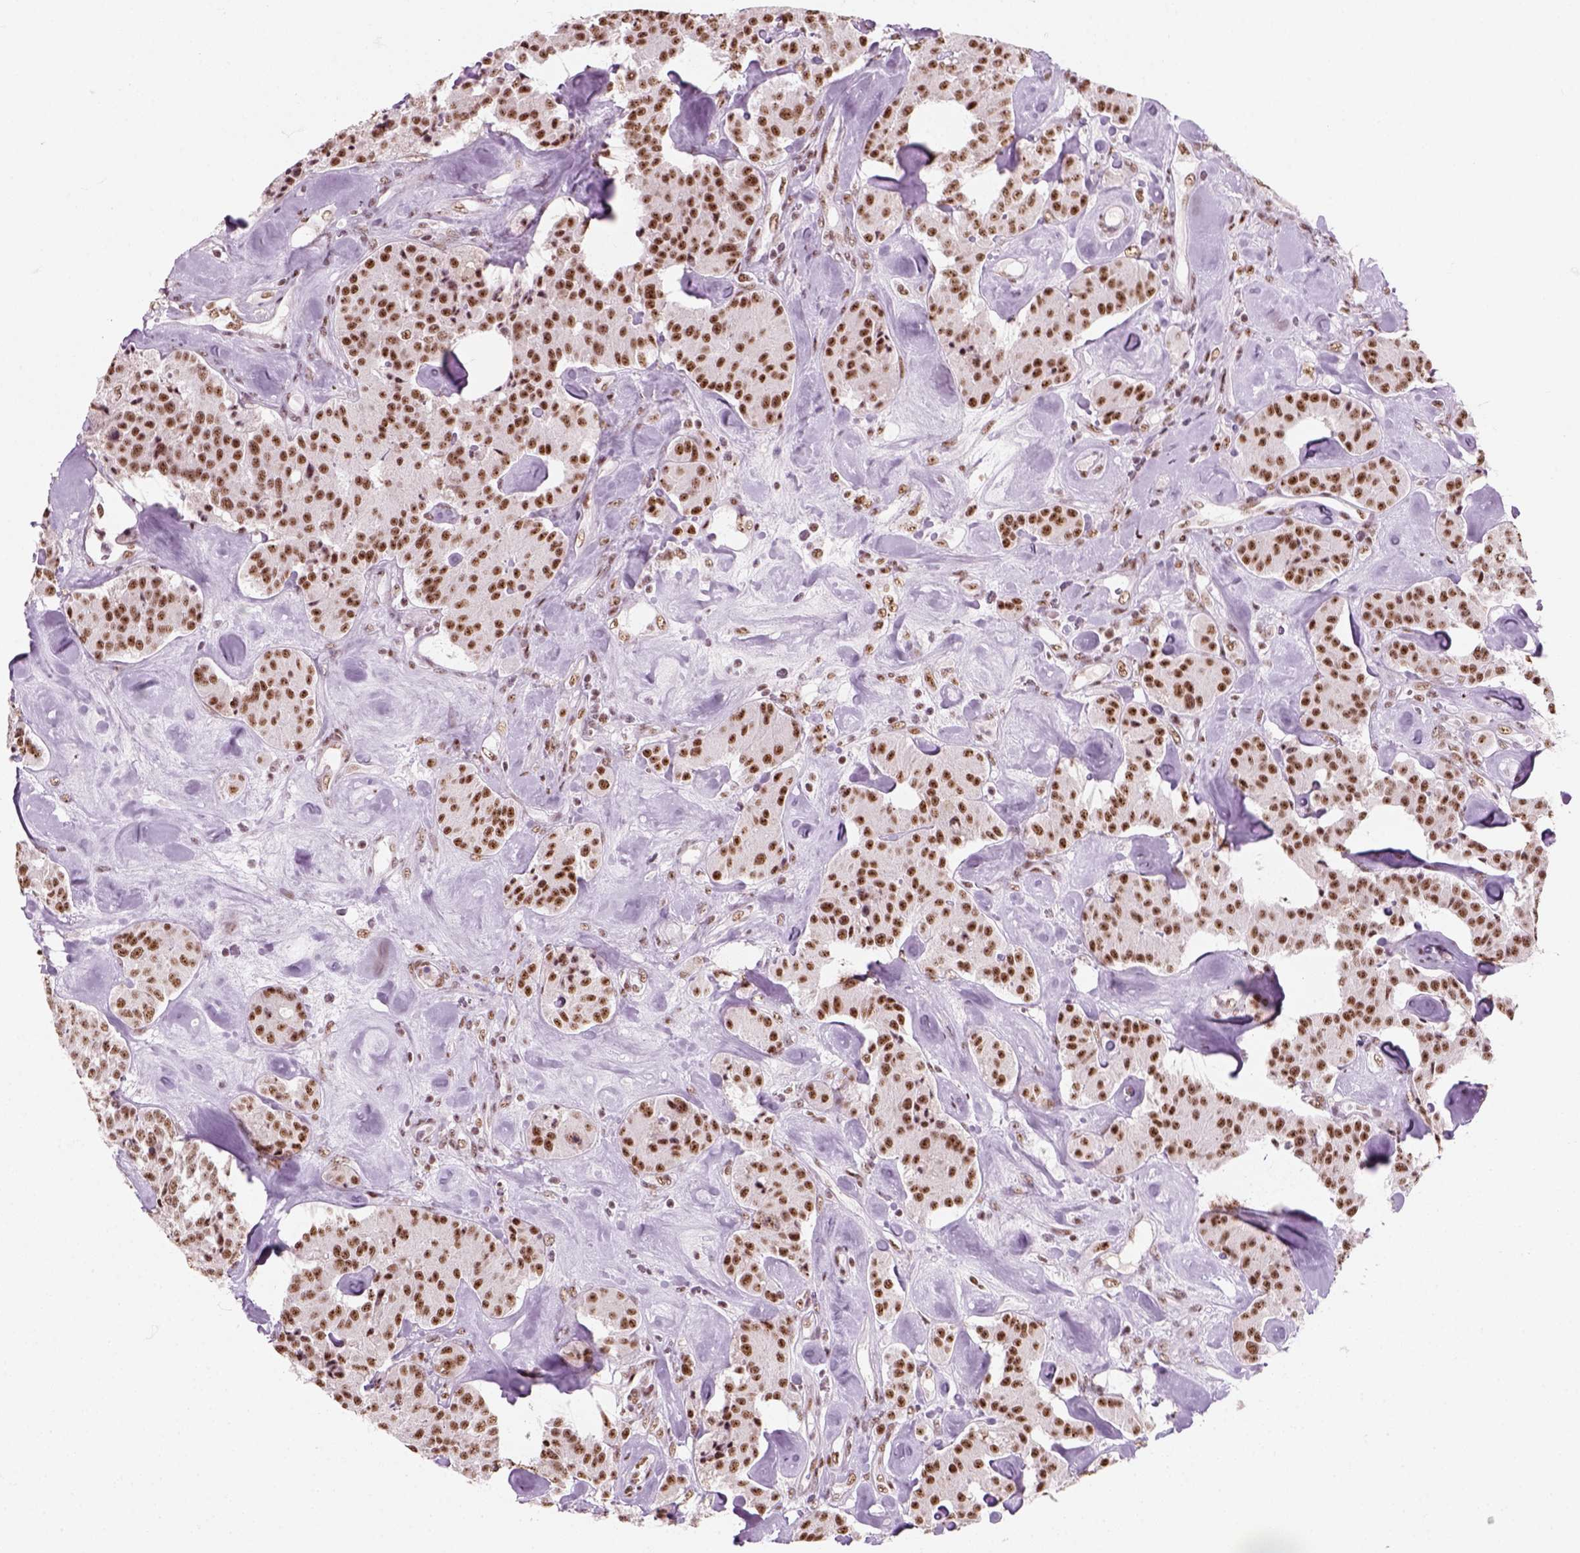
{"staining": {"intensity": "strong", "quantity": ">75%", "location": "nuclear"}, "tissue": "carcinoid", "cell_type": "Tumor cells", "image_type": "cancer", "snomed": [{"axis": "morphology", "description": "Carcinoid, malignant, NOS"}, {"axis": "topography", "description": "Pancreas"}], "caption": "Immunohistochemical staining of human carcinoid (malignant) reveals high levels of strong nuclear protein staining in approximately >75% of tumor cells. The protein of interest is shown in brown color, while the nuclei are stained blue.", "gene": "GTF2F1", "patient": {"sex": "male", "age": 41}}